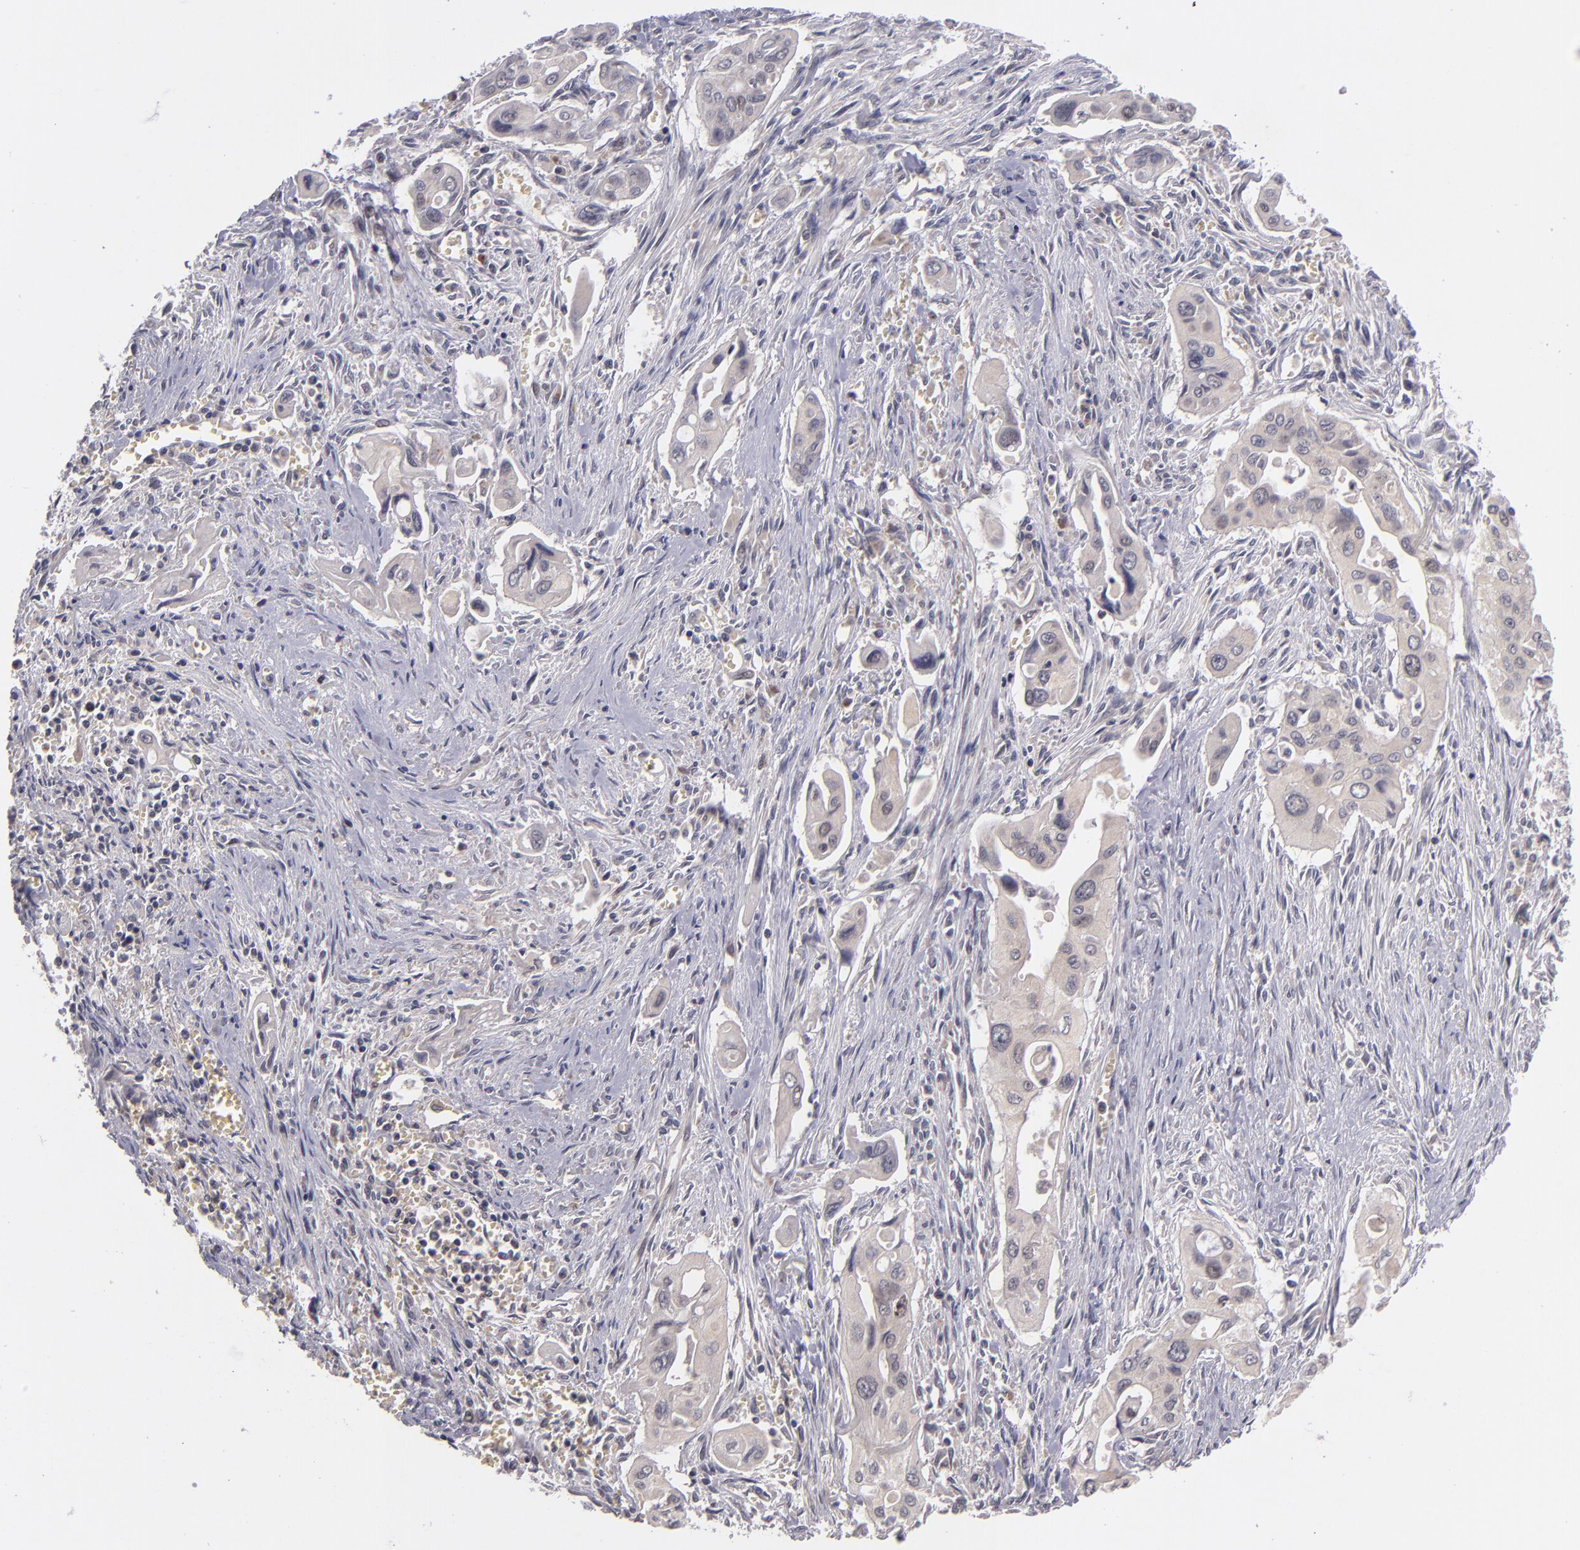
{"staining": {"intensity": "negative", "quantity": "none", "location": "none"}, "tissue": "pancreatic cancer", "cell_type": "Tumor cells", "image_type": "cancer", "snomed": [{"axis": "morphology", "description": "Adenocarcinoma, NOS"}, {"axis": "topography", "description": "Pancreas"}], "caption": "An immunohistochemistry histopathology image of pancreatic cancer is shown. There is no staining in tumor cells of pancreatic cancer.", "gene": "CDC7", "patient": {"sex": "male", "age": 77}}